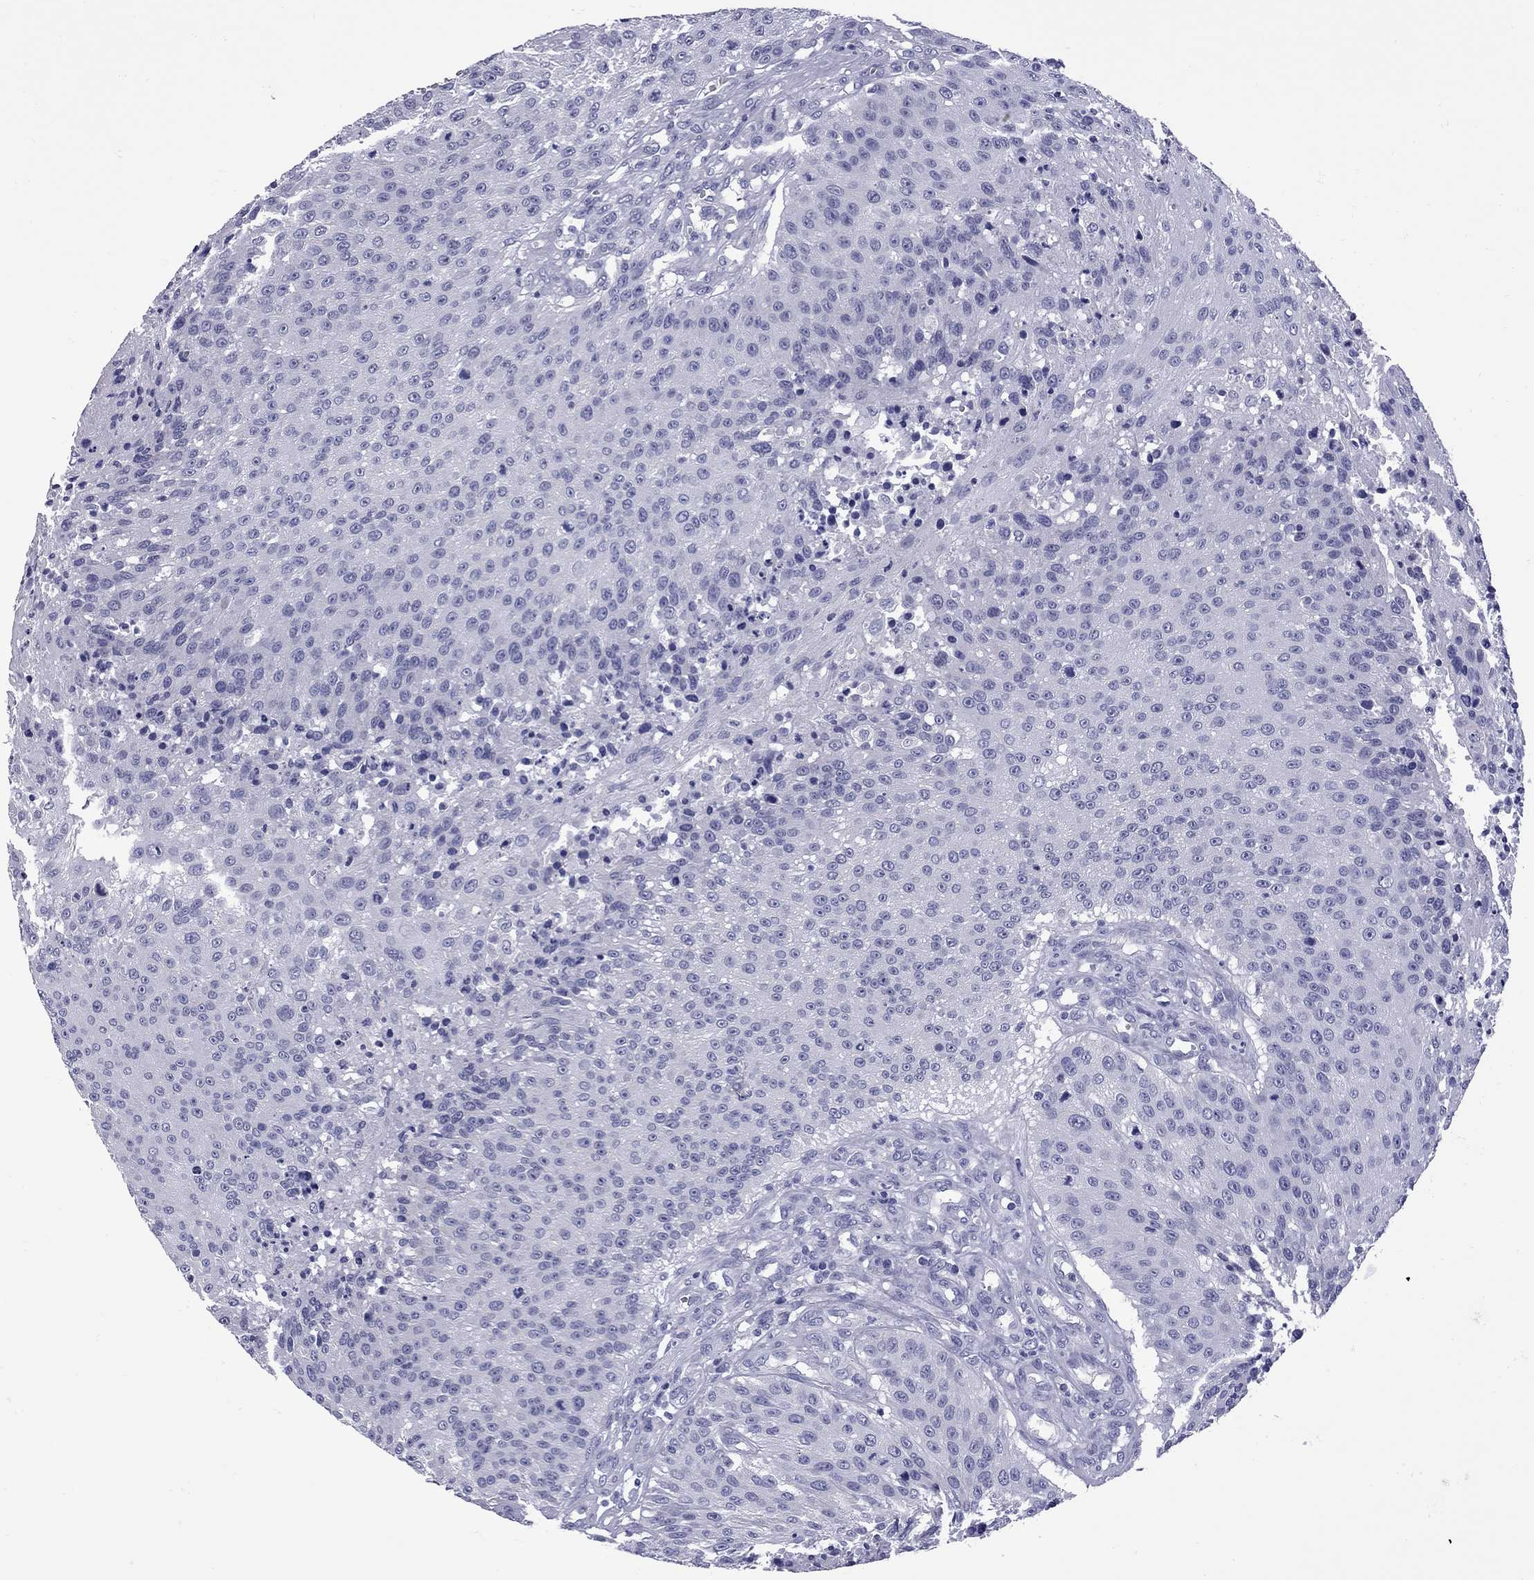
{"staining": {"intensity": "negative", "quantity": "none", "location": "none"}, "tissue": "urothelial cancer", "cell_type": "Tumor cells", "image_type": "cancer", "snomed": [{"axis": "morphology", "description": "Urothelial carcinoma, NOS"}, {"axis": "topography", "description": "Urinary bladder"}], "caption": "IHC image of transitional cell carcinoma stained for a protein (brown), which exhibits no positivity in tumor cells.", "gene": "EPPIN", "patient": {"sex": "male", "age": 55}}